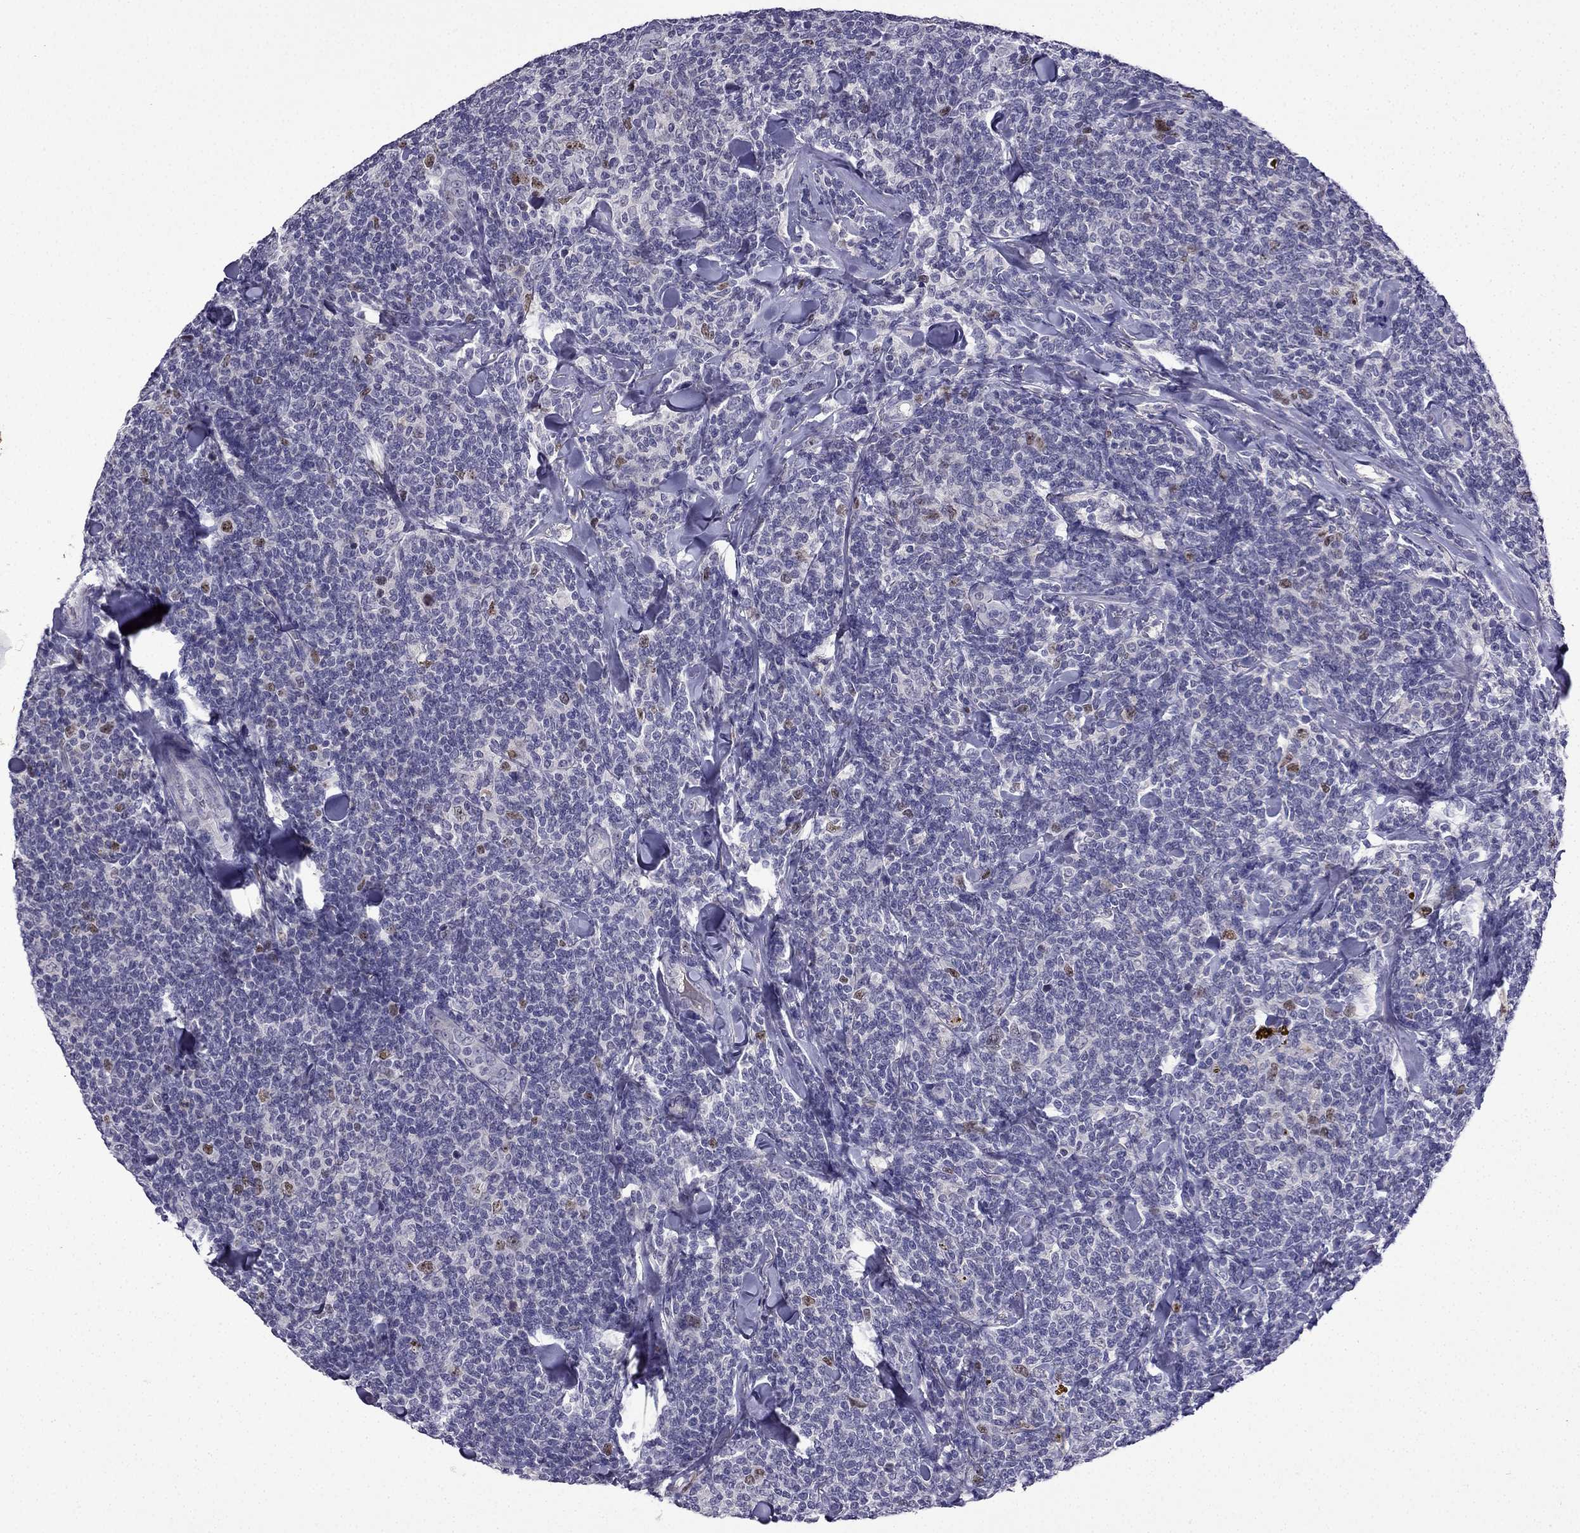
{"staining": {"intensity": "moderate", "quantity": "<25%", "location": "nuclear"}, "tissue": "lymphoma", "cell_type": "Tumor cells", "image_type": "cancer", "snomed": [{"axis": "morphology", "description": "Malignant lymphoma, non-Hodgkin's type, Low grade"}, {"axis": "topography", "description": "Lymph node"}], "caption": "High-magnification brightfield microscopy of lymphoma stained with DAB (3,3'-diaminobenzidine) (brown) and counterstained with hematoxylin (blue). tumor cells exhibit moderate nuclear positivity is present in approximately<25% of cells. The protein of interest is stained brown, and the nuclei are stained in blue (DAB (3,3'-diaminobenzidine) IHC with brightfield microscopy, high magnification).", "gene": "UHRF1", "patient": {"sex": "female", "age": 56}}